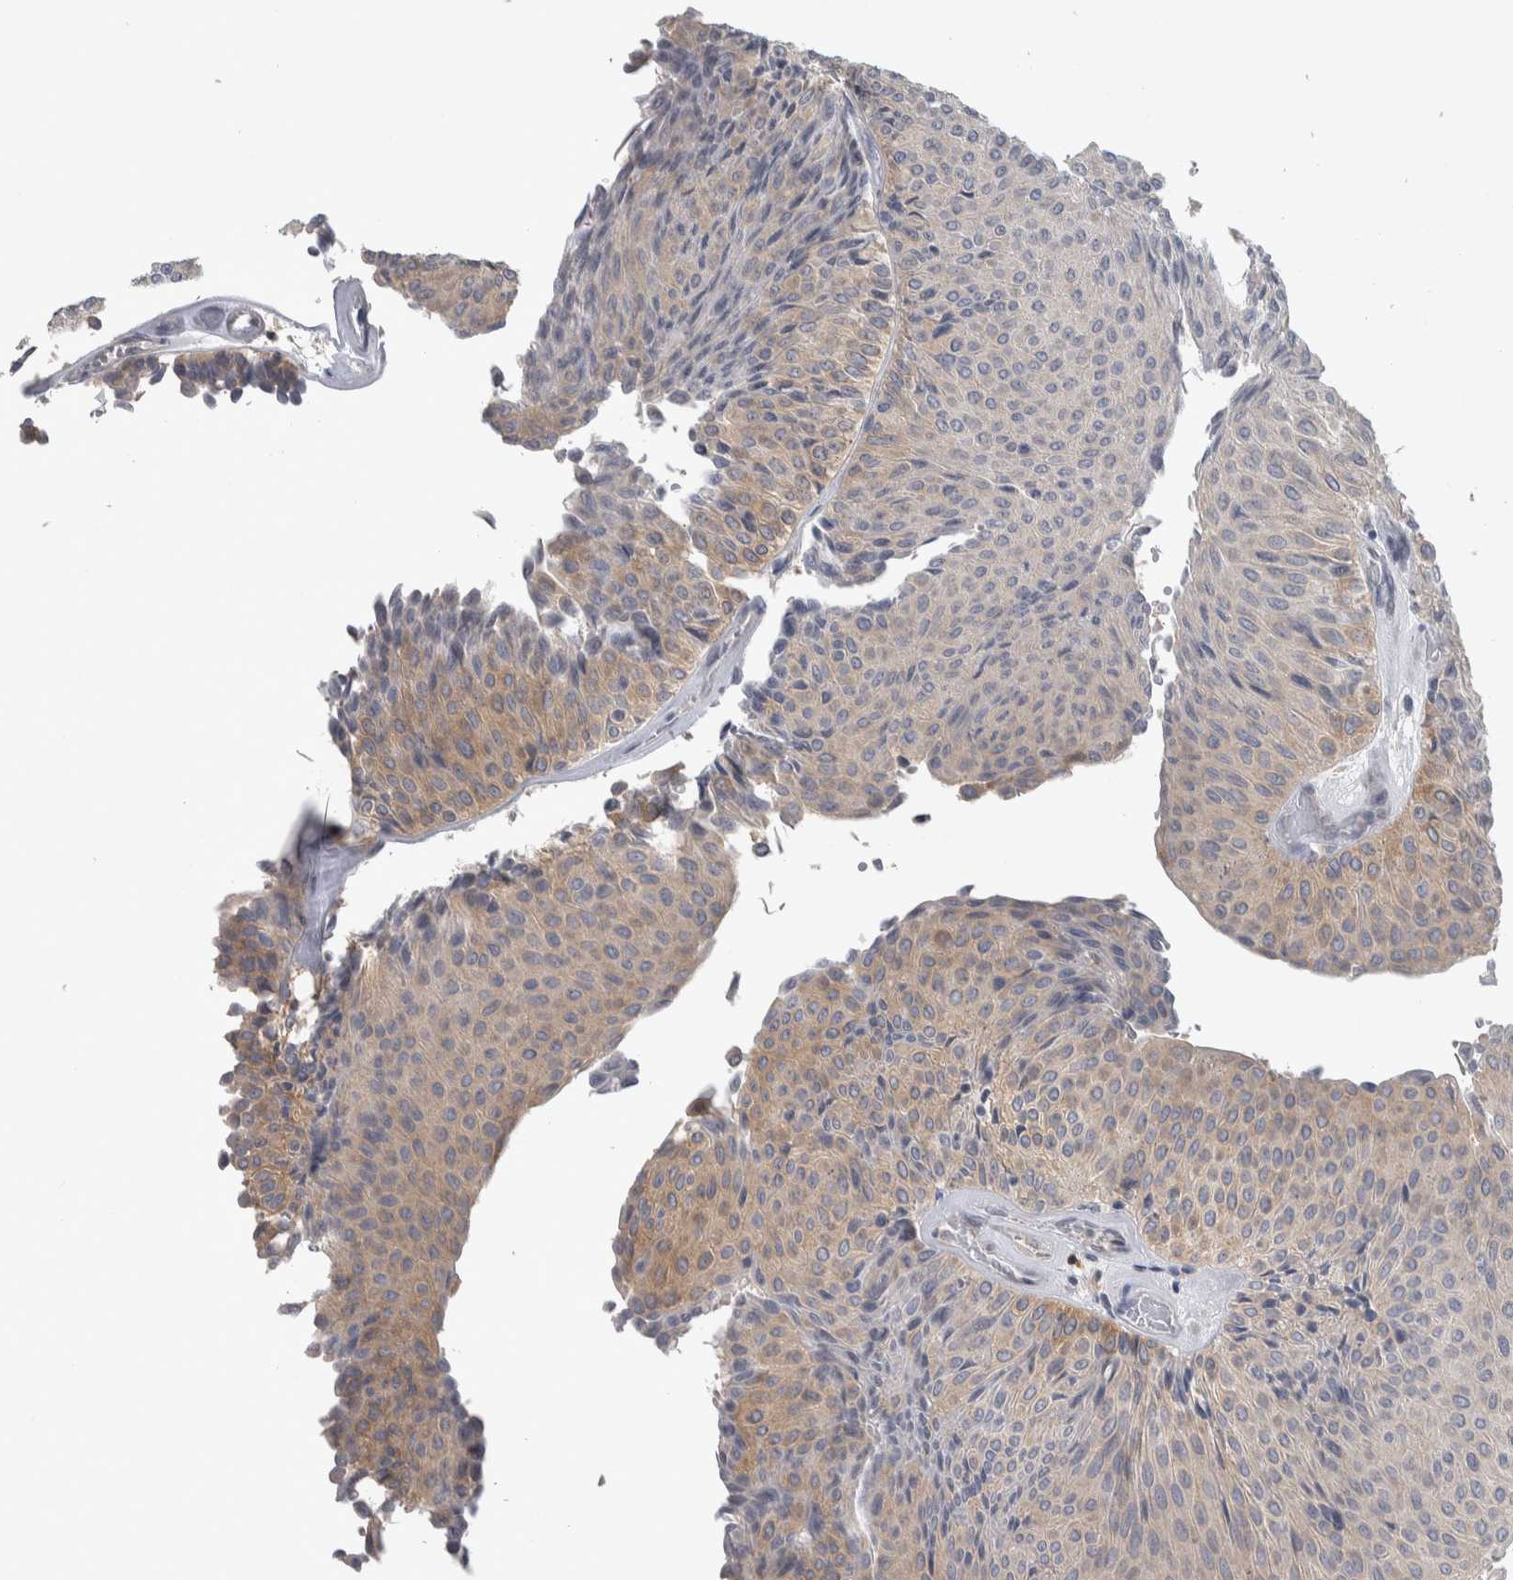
{"staining": {"intensity": "weak", "quantity": "25%-75%", "location": "cytoplasmic/membranous"}, "tissue": "urothelial cancer", "cell_type": "Tumor cells", "image_type": "cancer", "snomed": [{"axis": "morphology", "description": "Urothelial carcinoma, Low grade"}, {"axis": "topography", "description": "Urinary bladder"}], "caption": "Approximately 25%-75% of tumor cells in human urothelial cancer show weak cytoplasmic/membranous protein staining as visualized by brown immunohistochemical staining.", "gene": "NFKB2", "patient": {"sex": "male", "age": 78}}